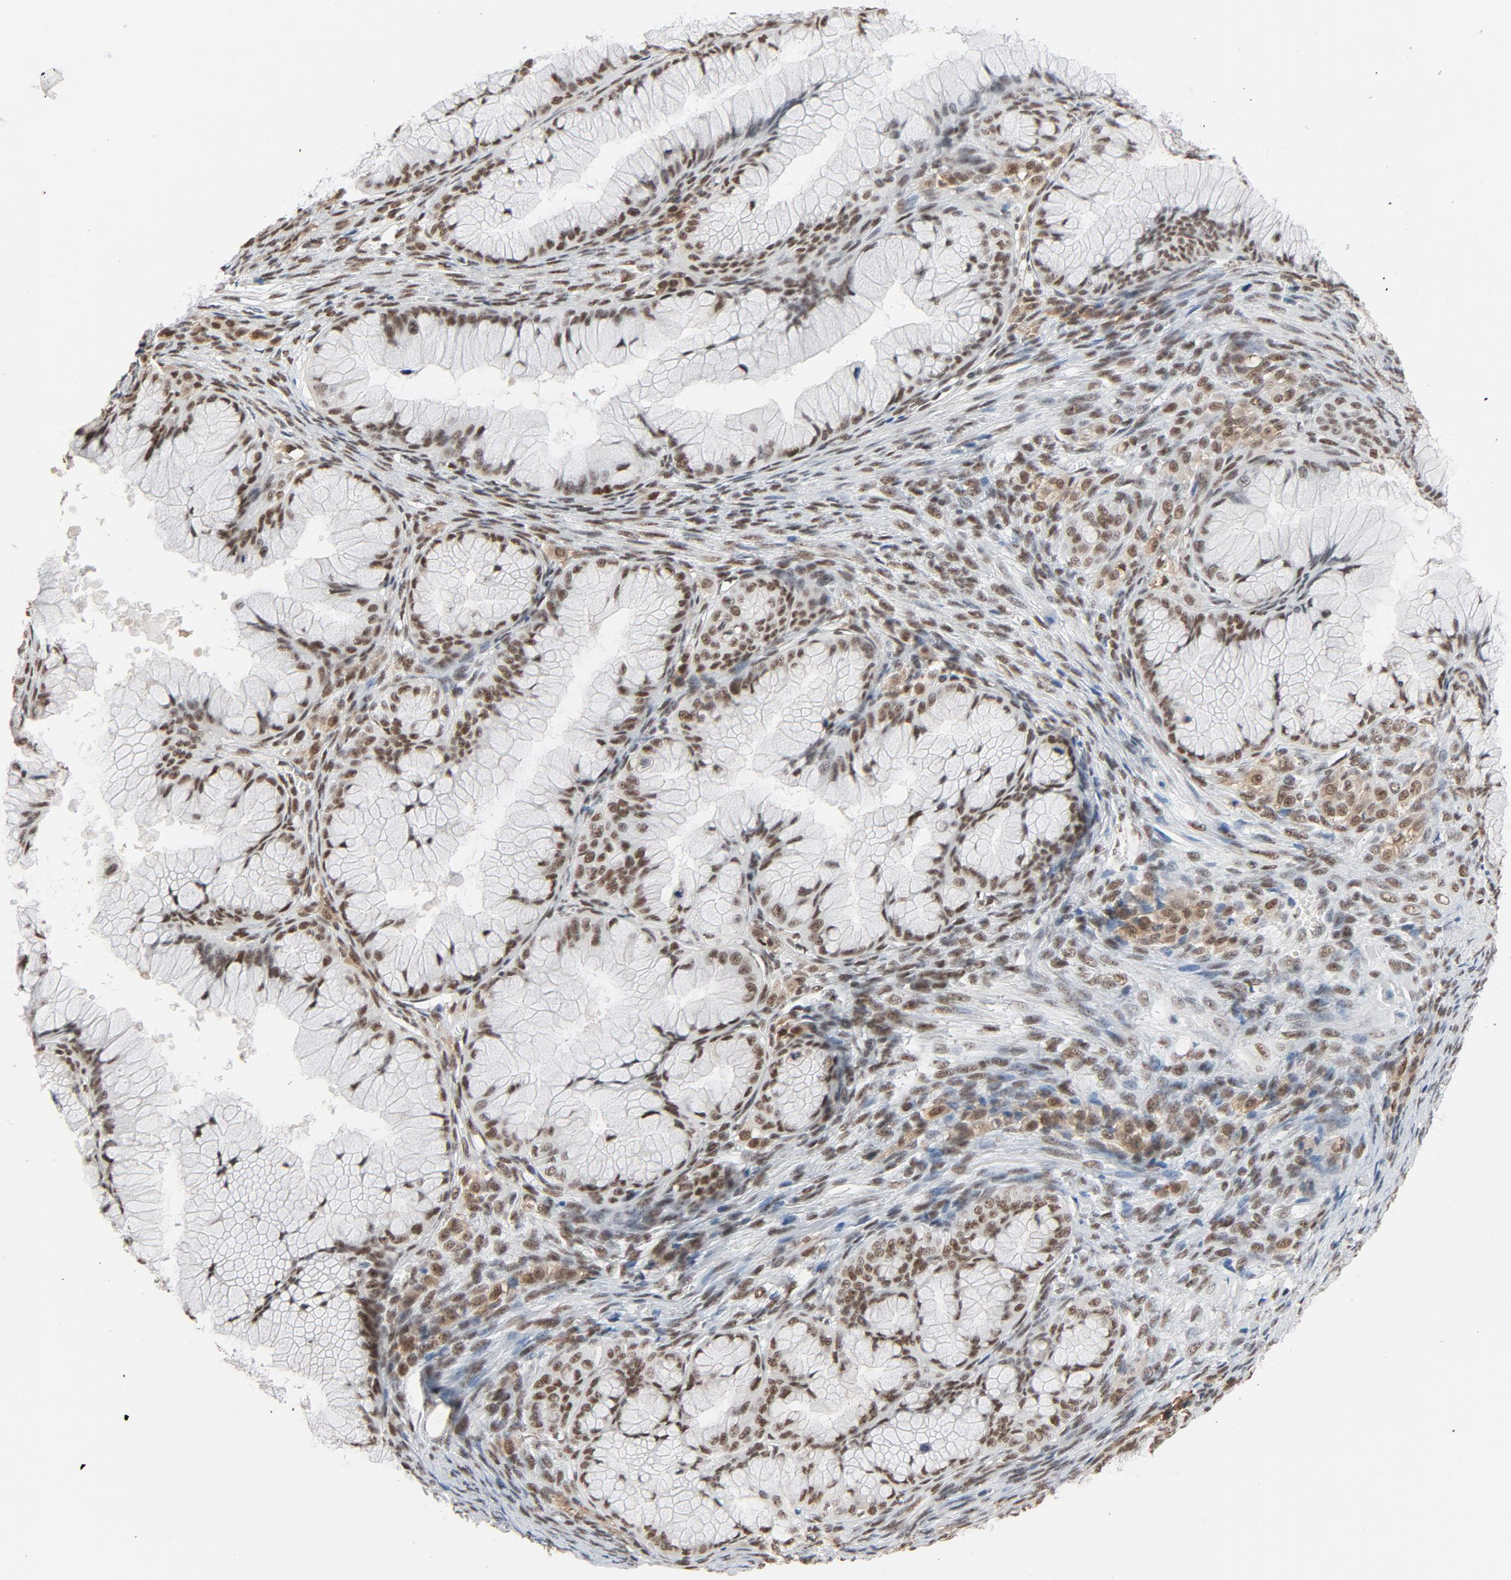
{"staining": {"intensity": "moderate", "quantity": ">75%", "location": "nuclear"}, "tissue": "ovarian cancer", "cell_type": "Tumor cells", "image_type": "cancer", "snomed": [{"axis": "morphology", "description": "Cystadenocarcinoma, mucinous, NOS"}, {"axis": "topography", "description": "Ovary"}], "caption": "Tumor cells display medium levels of moderate nuclear expression in about >75% of cells in human ovarian cancer. Nuclei are stained in blue.", "gene": "MRE11", "patient": {"sex": "female", "age": 63}}